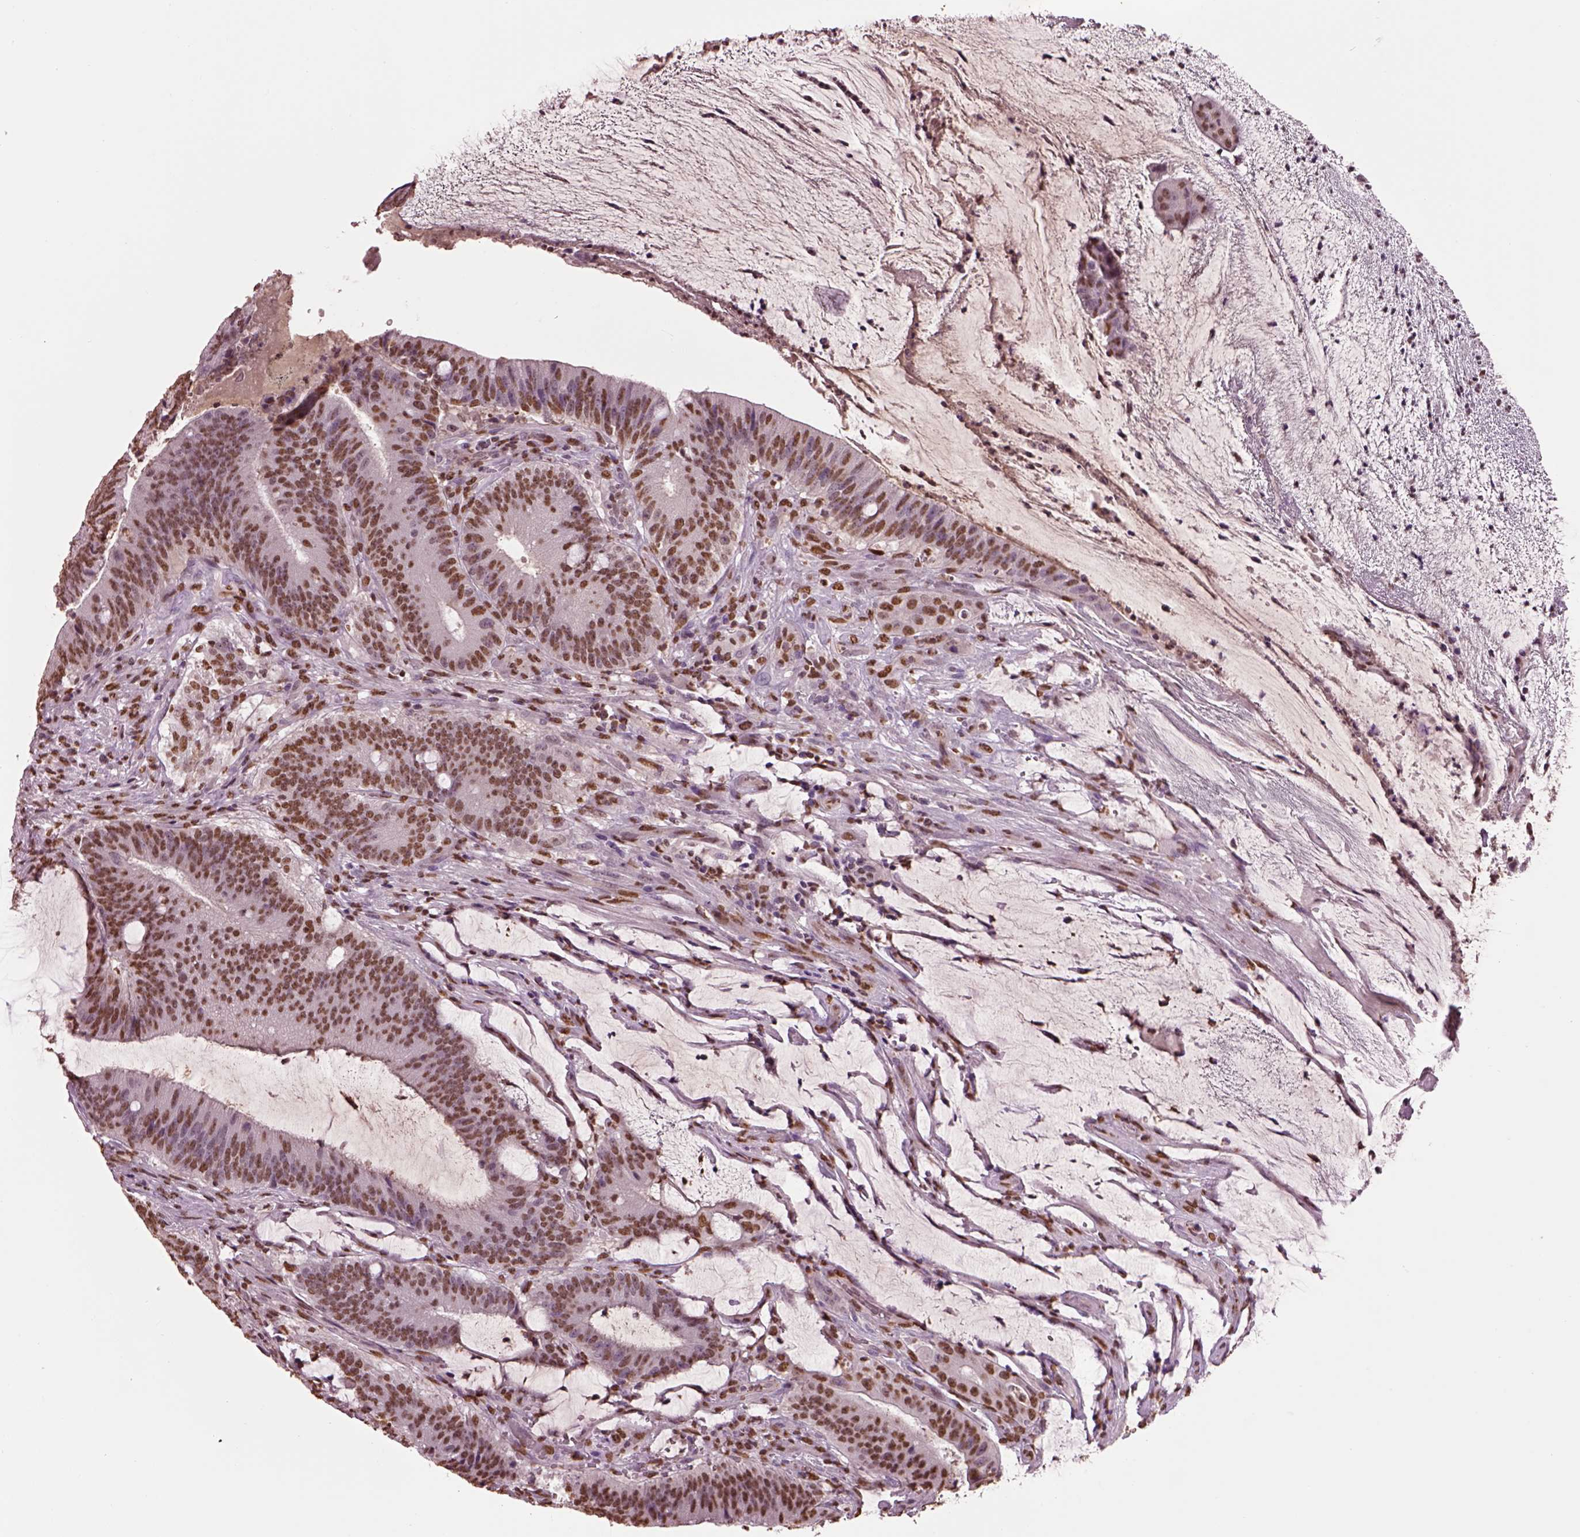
{"staining": {"intensity": "moderate", "quantity": ">75%", "location": "nuclear"}, "tissue": "colorectal cancer", "cell_type": "Tumor cells", "image_type": "cancer", "snomed": [{"axis": "morphology", "description": "Adenocarcinoma, NOS"}, {"axis": "topography", "description": "Colon"}], "caption": "Colorectal cancer (adenocarcinoma) tissue exhibits moderate nuclear positivity in about >75% of tumor cells, visualized by immunohistochemistry.", "gene": "DDX3X", "patient": {"sex": "female", "age": 43}}